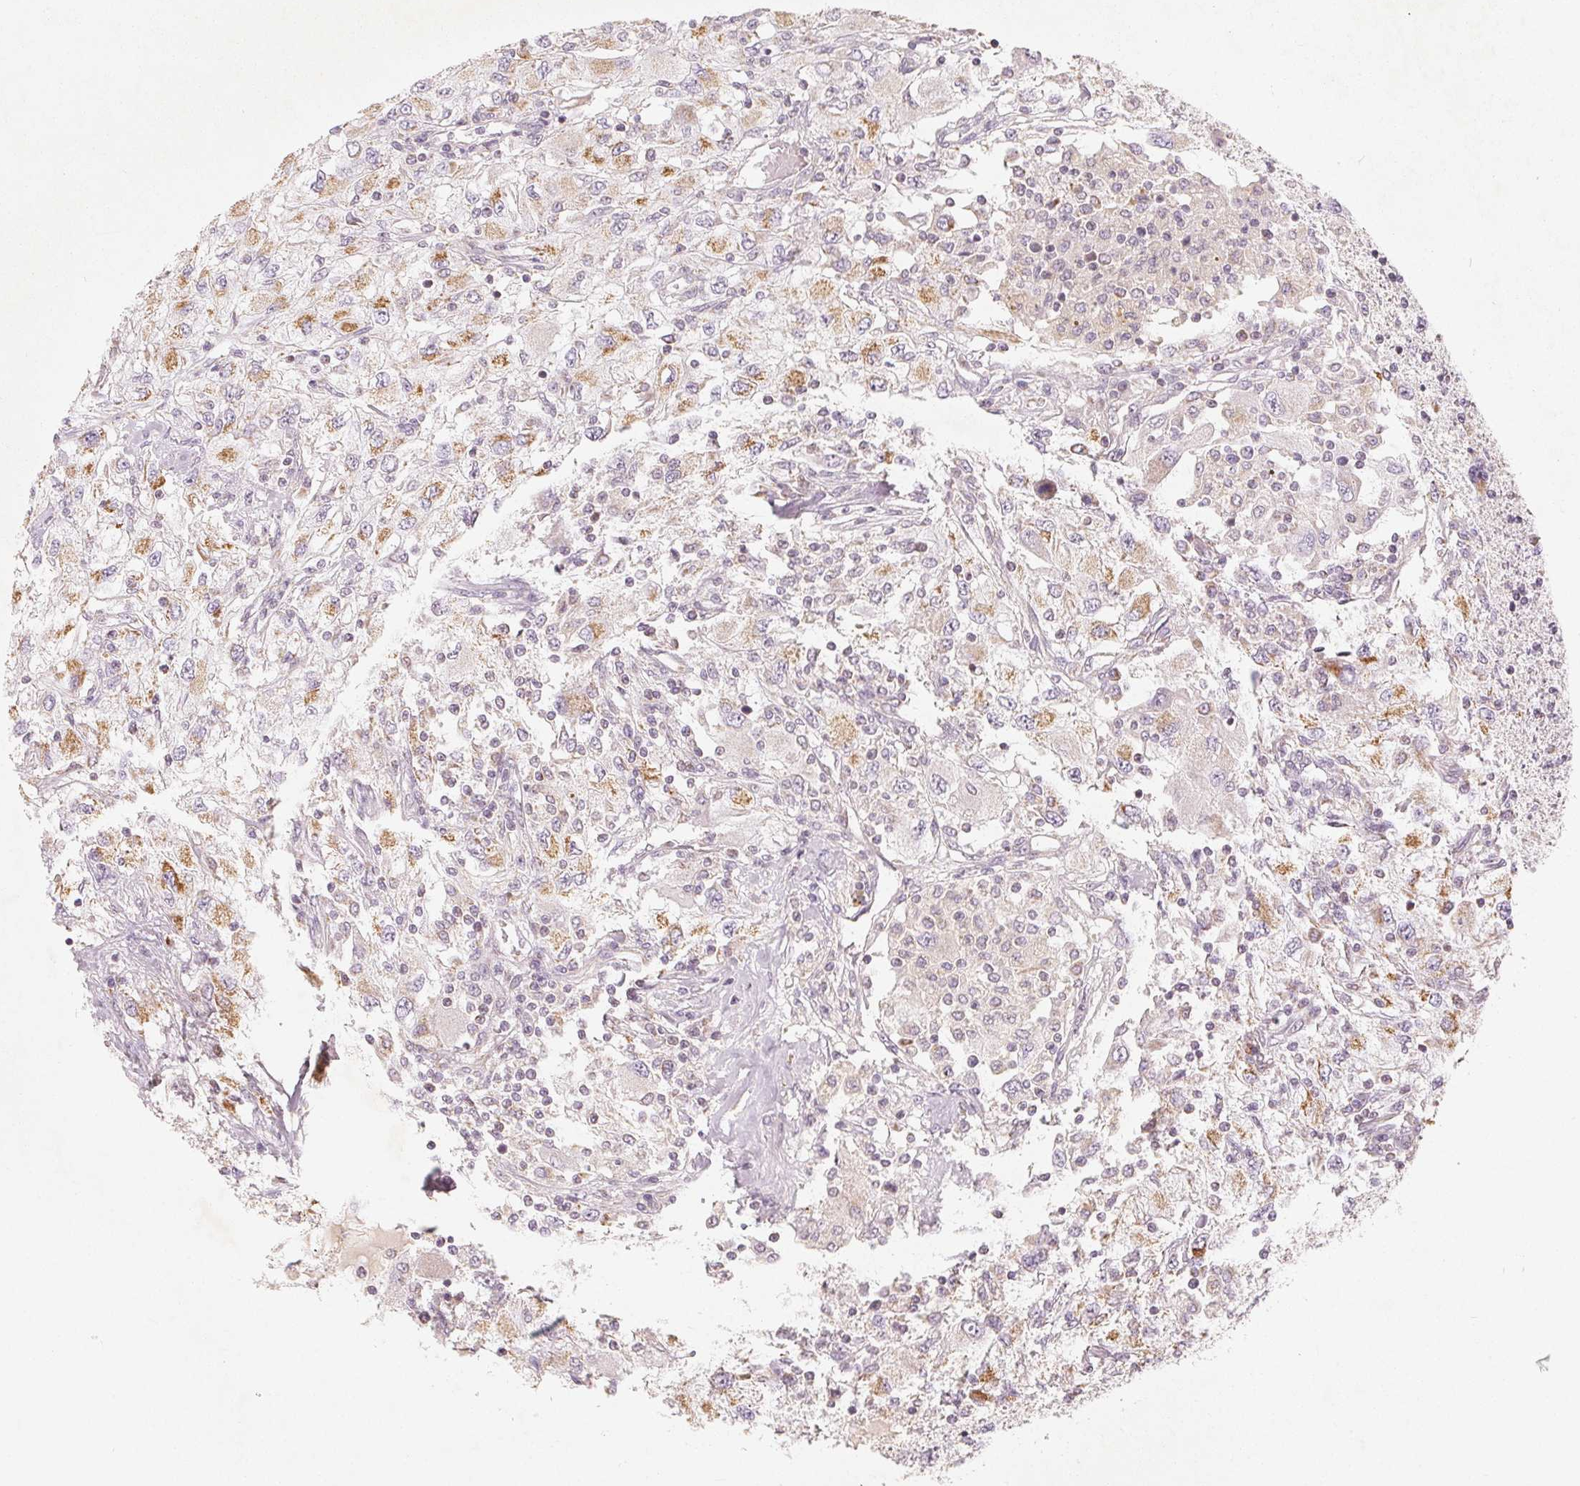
{"staining": {"intensity": "moderate", "quantity": "25%-75%", "location": "cytoplasmic/membranous"}, "tissue": "renal cancer", "cell_type": "Tumor cells", "image_type": "cancer", "snomed": [{"axis": "morphology", "description": "Adenocarcinoma, NOS"}, {"axis": "topography", "description": "Kidney"}], "caption": "Renal cancer (adenocarcinoma) stained for a protein reveals moderate cytoplasmic/membranous positivity in tumor cells.", "gene": "GHITM", "patient": {"sex": "female", "age": 67}}